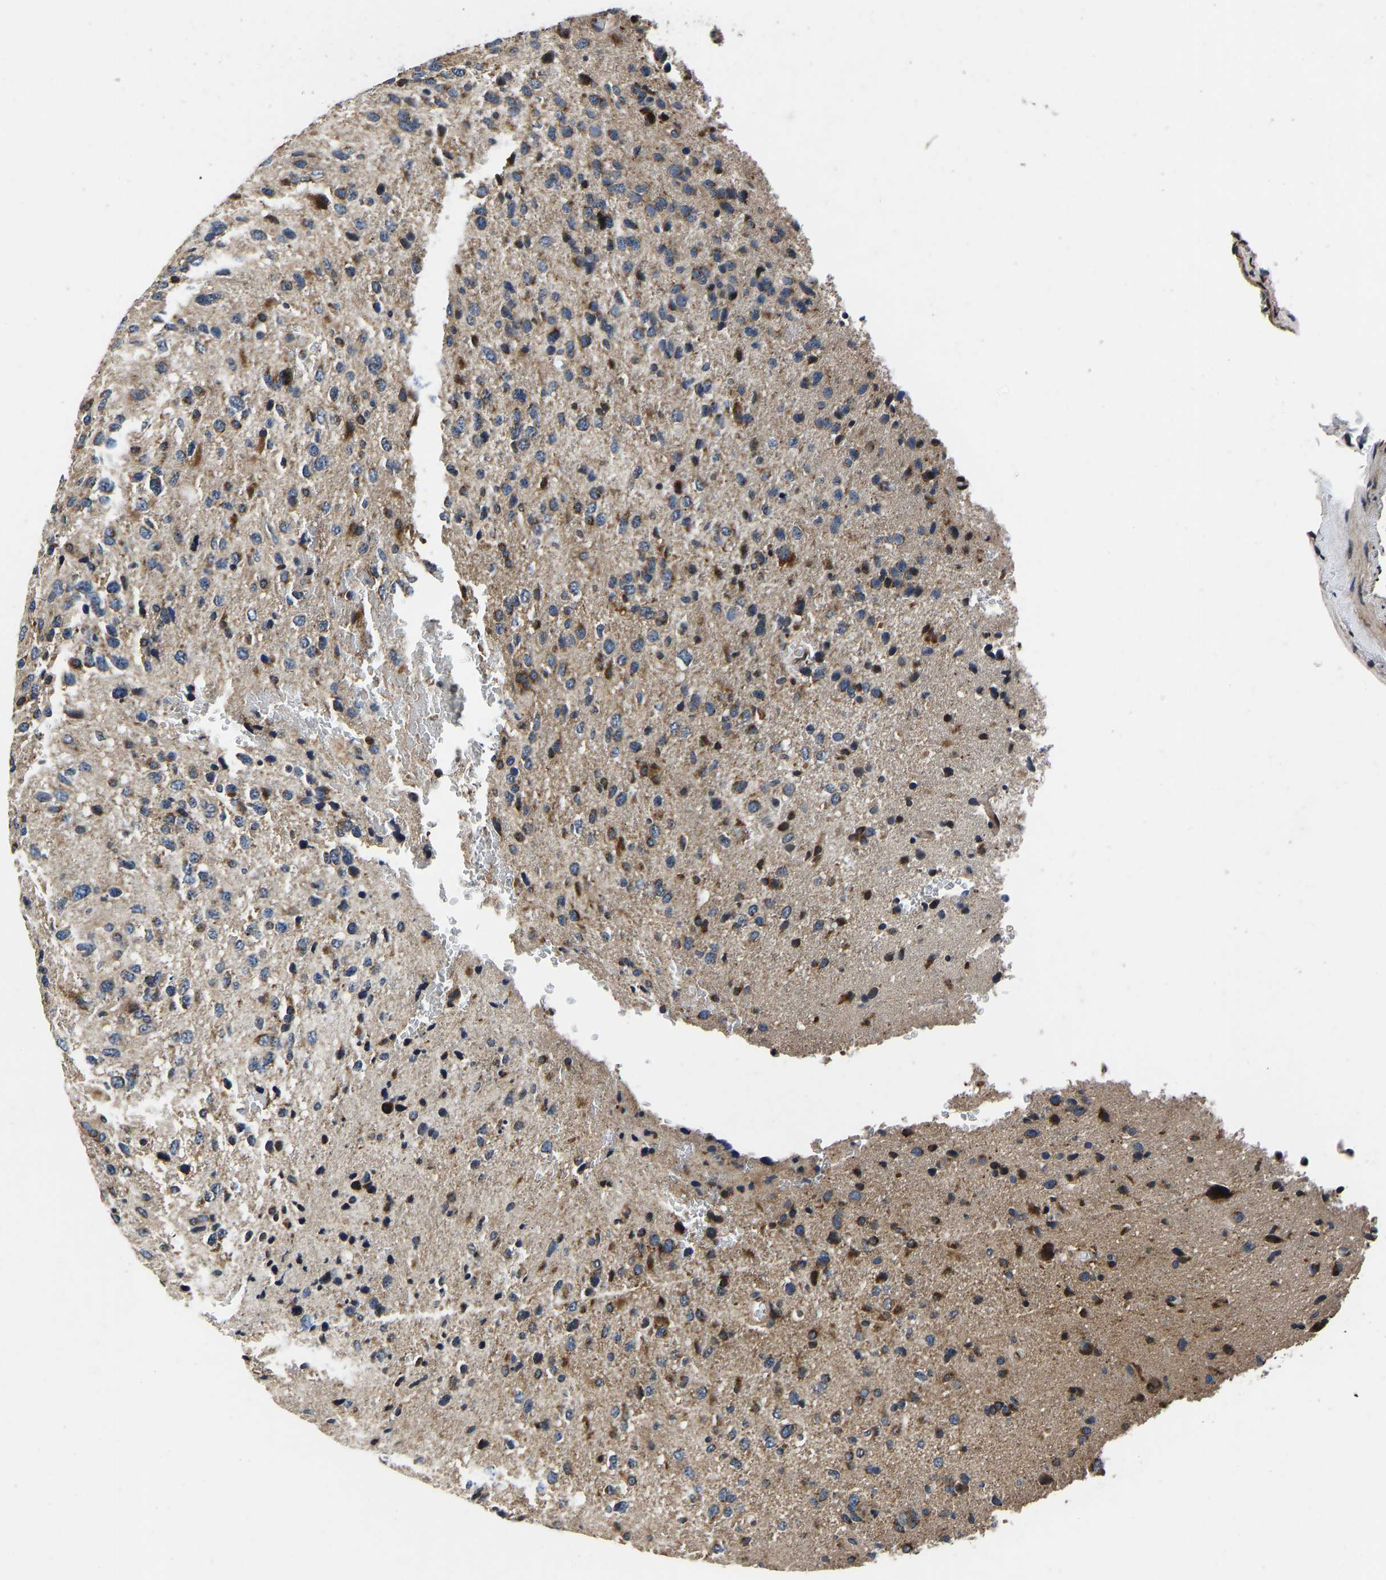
{"staining": {"intensity": "moderate", "quantity": ">75%", "location": "cytoplasmic/membranous"}, "tissue": "glioma", "cell_type": "Tumor cells", "image_type": "cancer", "snomed": [{"axis": "morphology", "description": "Glioma, malignant, High grade"}, {"axis": "topography", "description": "Brain"}], "caption": "An image showing moderate cytoplasmic/membranous expression in about >75% of tumor cells in high-grade glioma (malignant), as visualized by brown immunohistochemical staining.", "gene": "RABAC1", "patient": {"sex": "female", "age": 58}}